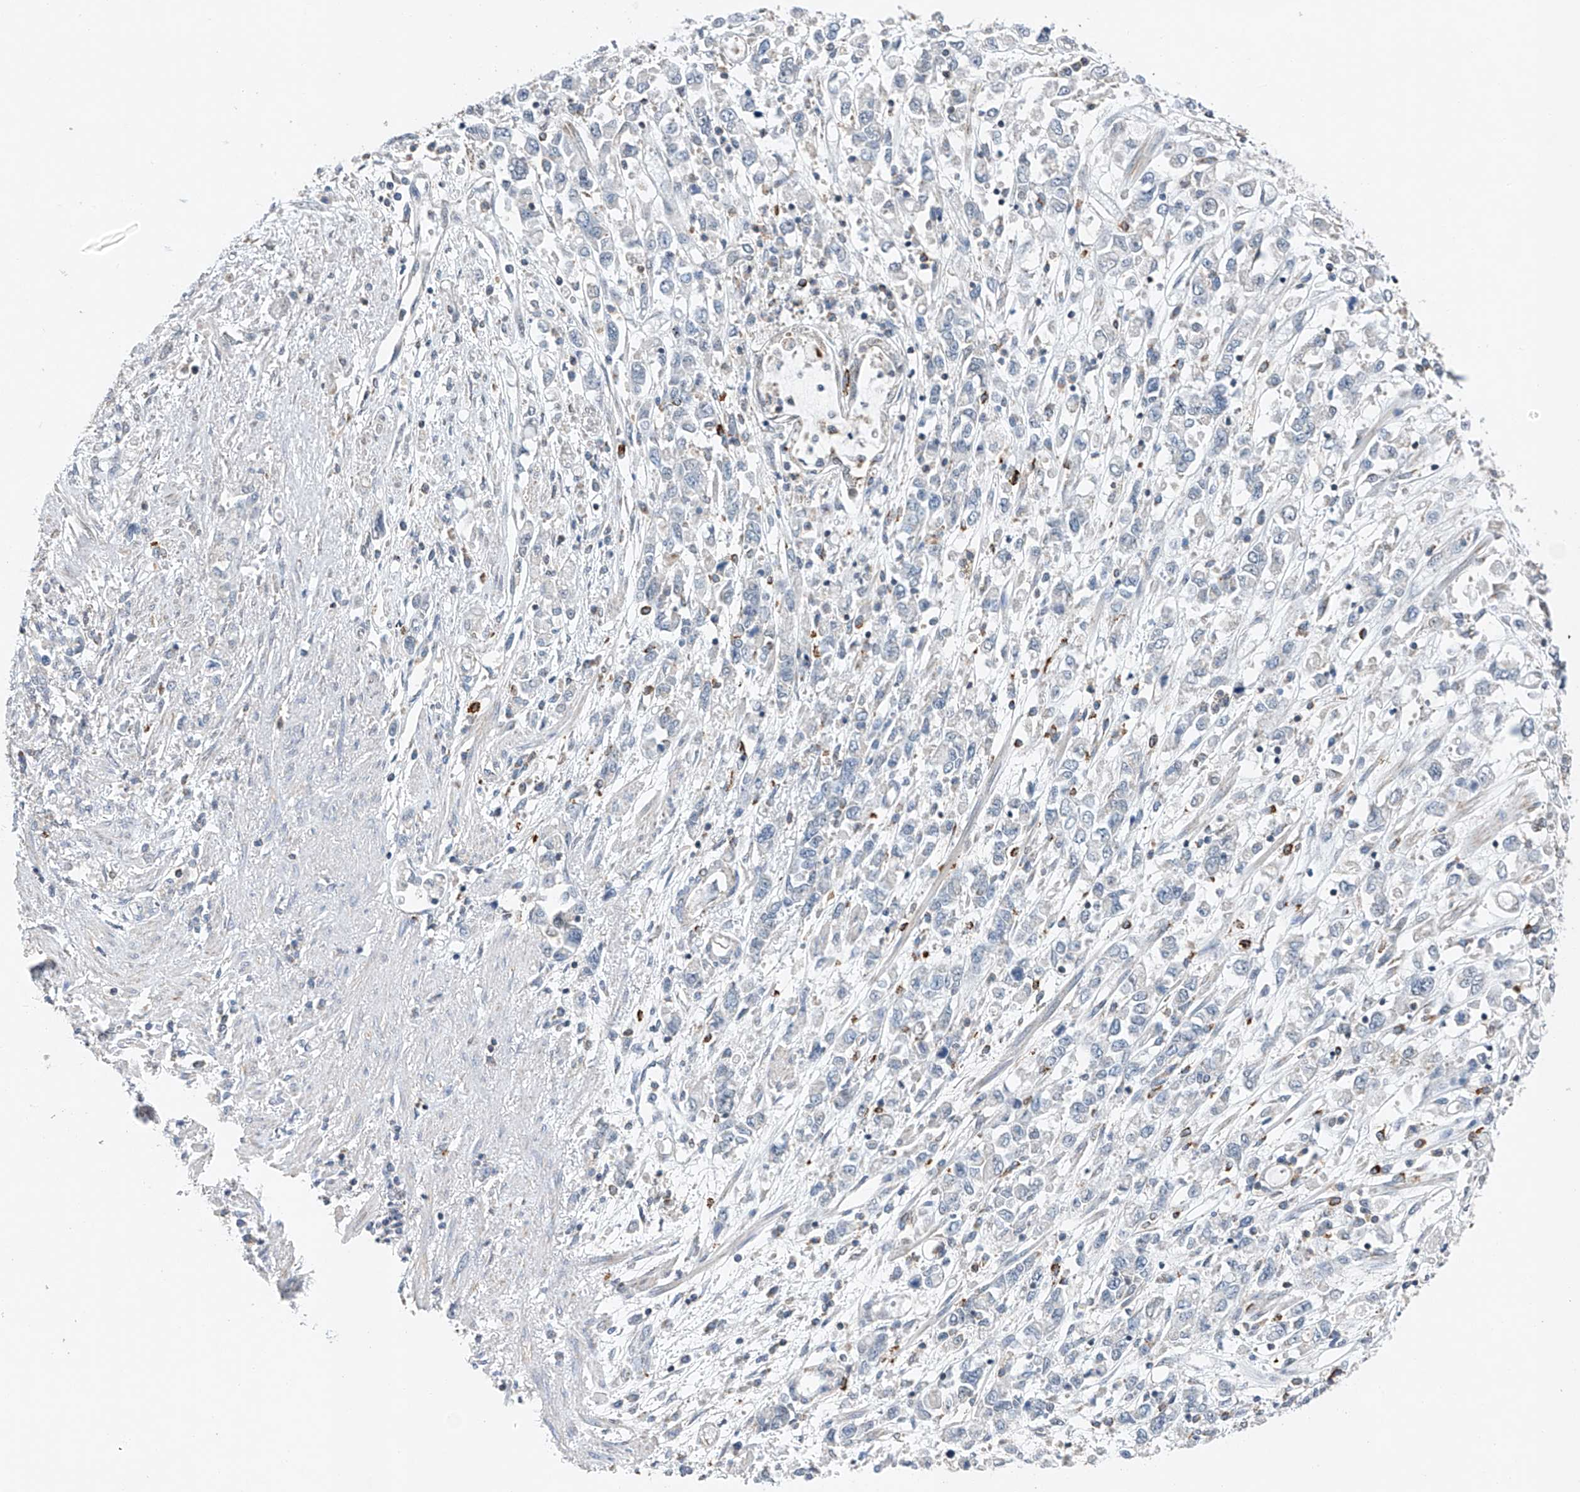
{"staining": {"intensity": "negative", "quantity": "none", "location": "none"}, "tissue": "stomach cancer", "cell_type": "Tumor cells", "image_type": "cancer", "snomed": [{"axis": "morphology", "description": "Adenocarcinoma, NOS"}, {"axis": "topography", "description": "Stomach"}], "caption": "Adenocarcinoma (stomach) stained for a protein using immunohistochemistry (IHC) displays no positivity tumor cells.", "gene": "KLF15", "patient": {"sex": "female", "age": 76}}